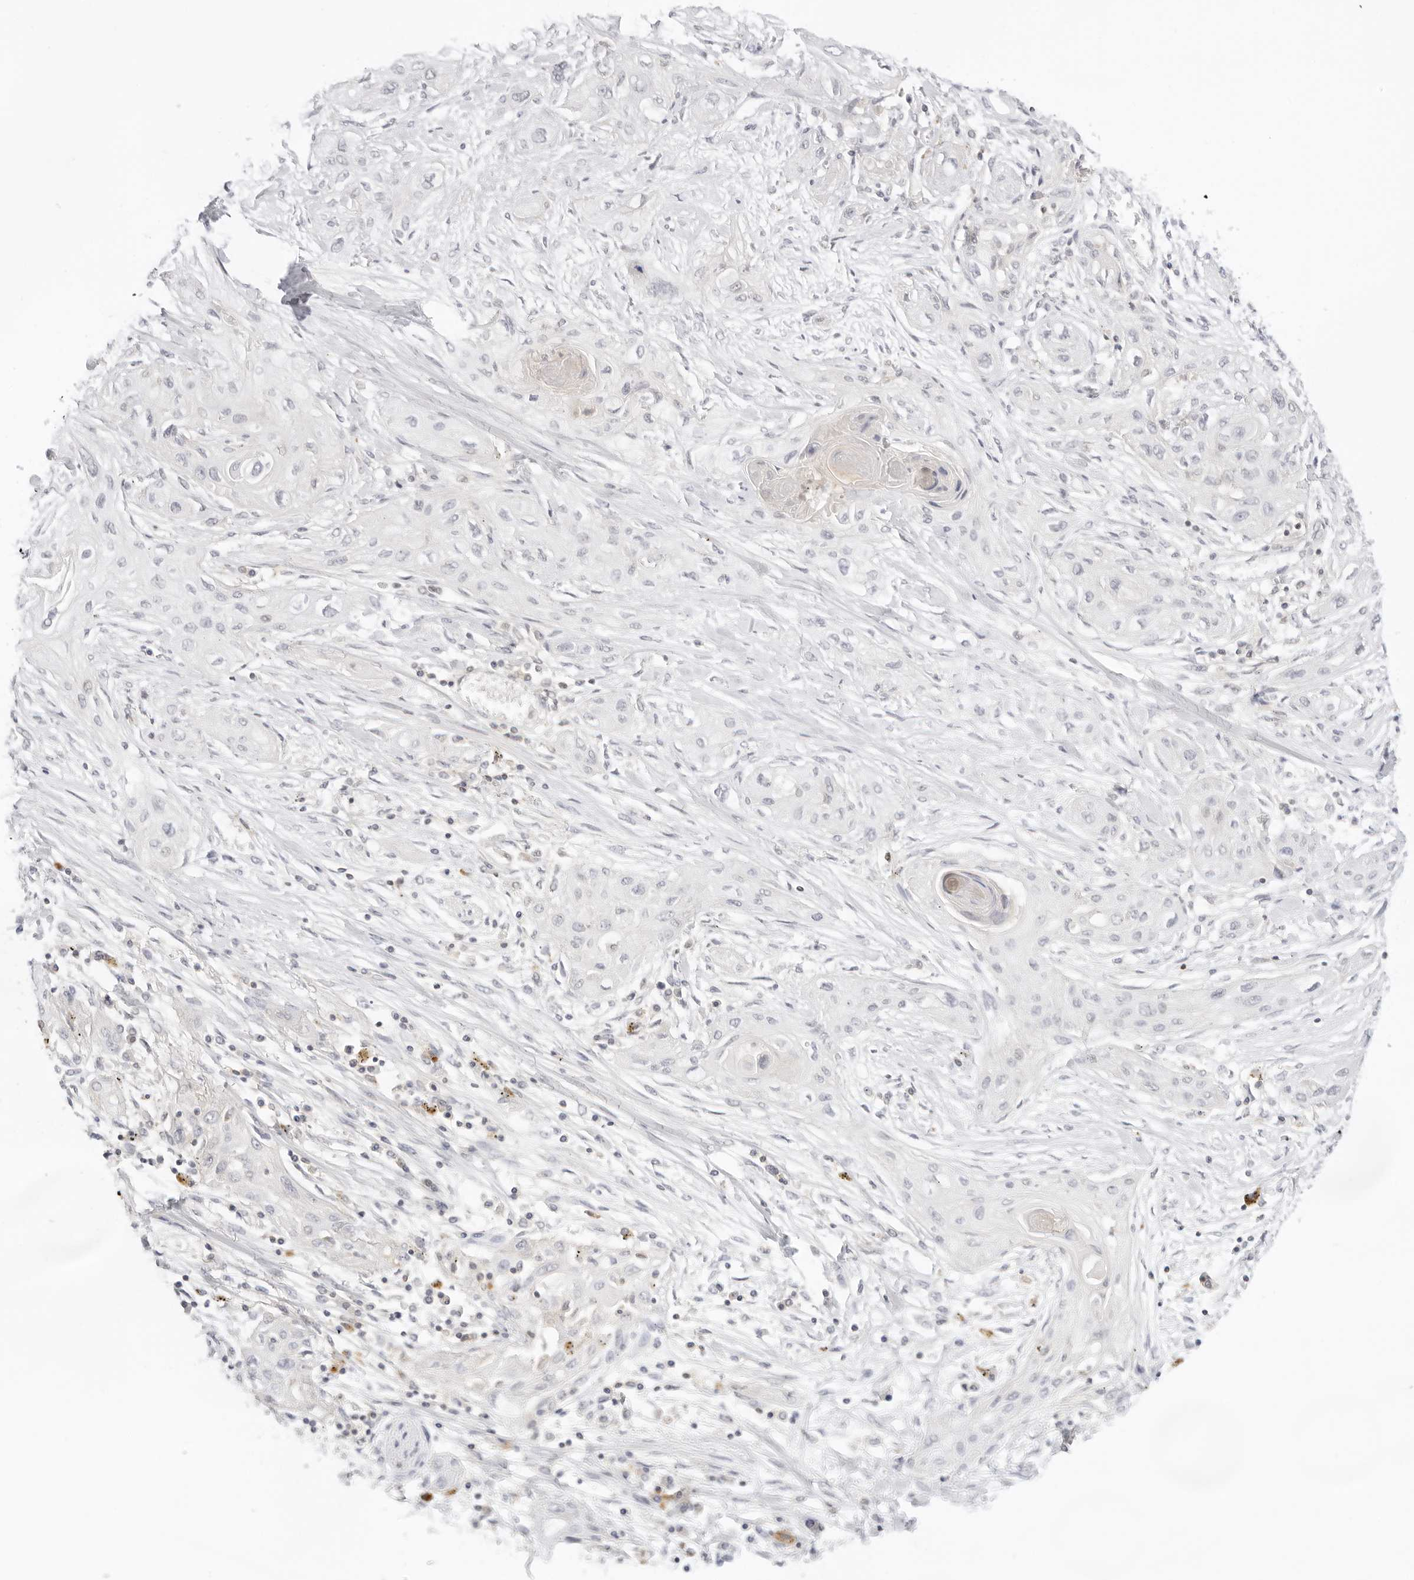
{"staining": {"intensity": "negative", "quantity": "none", "location": "none"}, "tissue": "lung cancer", "cell_type": "Tumor cells", "image_type": "cancer", "snomed": [{"axis": "morphology", "description": "Squamous cell carcinoma, NOS"}, {"axis": "topography", "description": "Lung"}], "caption": "Immunohistochemistry (IHC) image of neoplastic tissue: human lung squamous cell carcinoma stained with DAB displays no significant protein positivity in tumor cells.", "gene": "TNFRSF14", "patient": {"sex": "female", "age": 47}}